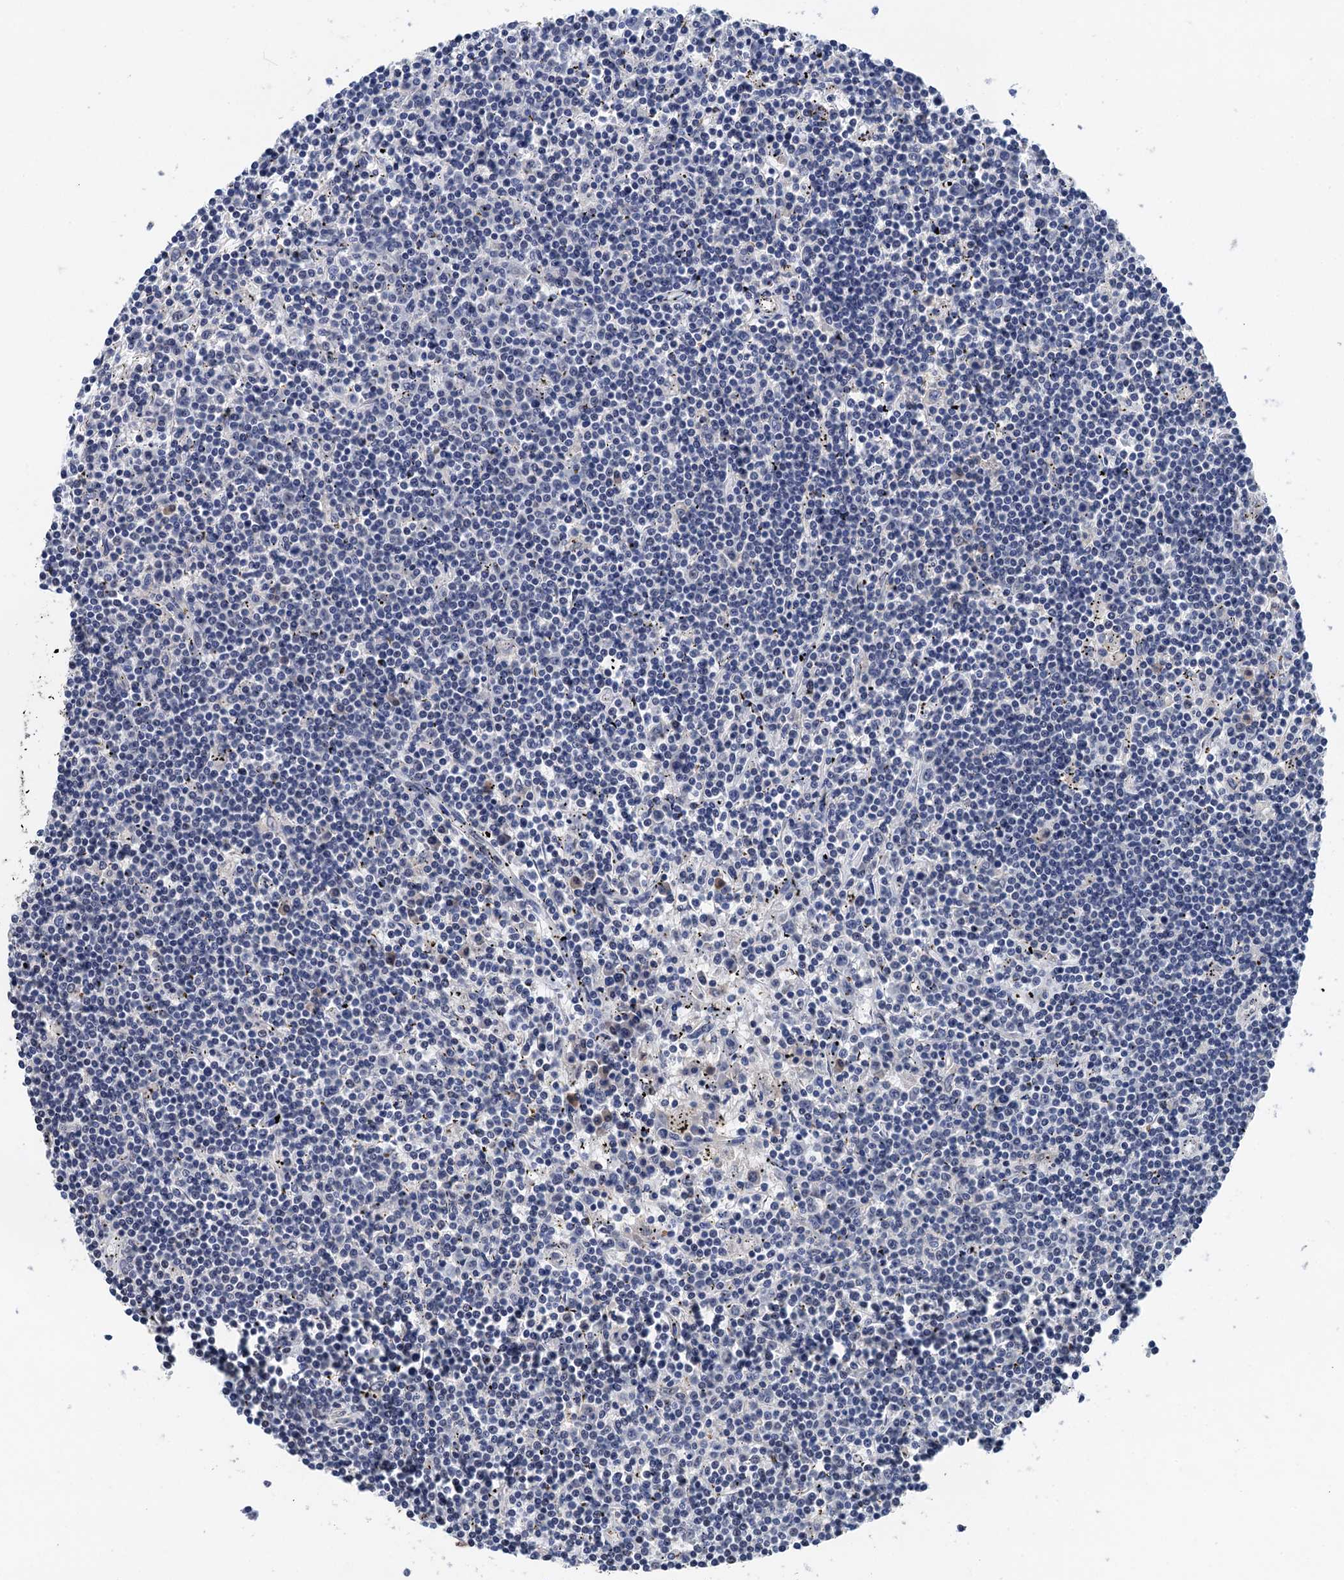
{"staining": {"intensity": "negative", "quantity": "none", "location": "none"}, "tissue": "lymphoma", "cell_type": "Tumor cells", "image_type": "cancer", "snomed": [{"axis": "morphology", "description": "Malignant lymphoma, non-Hodgkin's type, Low grade"}, {"axis": "topography", "description": "Spleen"}], "caption": "IHC photomicrograph of neoplastic tissue: malignant lymphoma, non-Hodgkin's type (low-grade) stained with DAB displays no significant protein staining in tumor cells.", "gene": "ART5", "patient": {"sex": "male", "age": 76}}